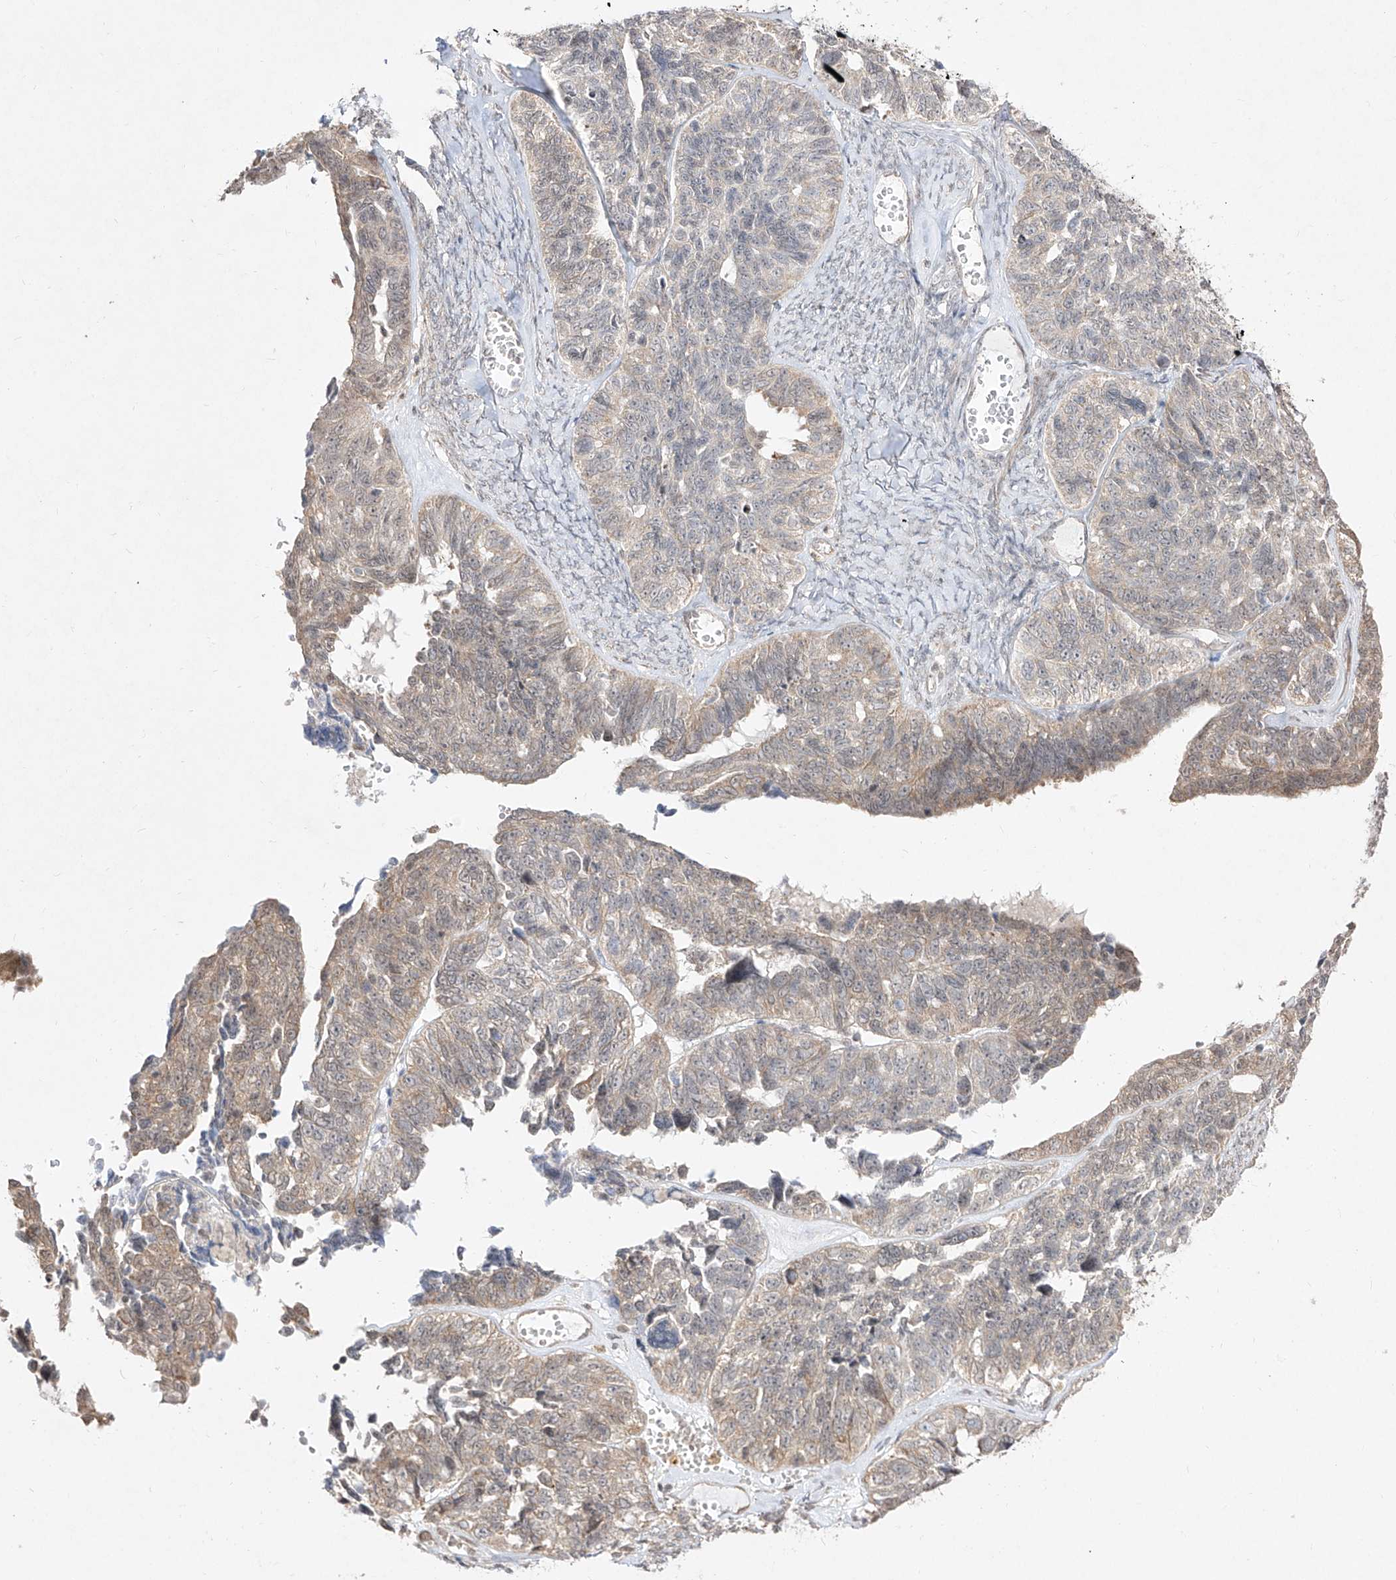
{"staining": {"intensity": "weak", "quantity": "<25%", "location": "cytoplasmic/membranous"}, "tissue": "ovarian cancer", "cell_type": "Tumor cells", "image_type": "cancer", "snomed": [{"axis": "morphology", "description": "Cystadenocarcinoma, serous, NOS"}, {"axis": "topography", "description": "Ovary"}], "caption": "This is an immunohistochemistry (IHC) image of human serous cystadenocarcinoma (ovarian). There is no positivity in tumor cells.", "gene": "SNRNP27", "patient": {"sex": "female", "age": 79}}